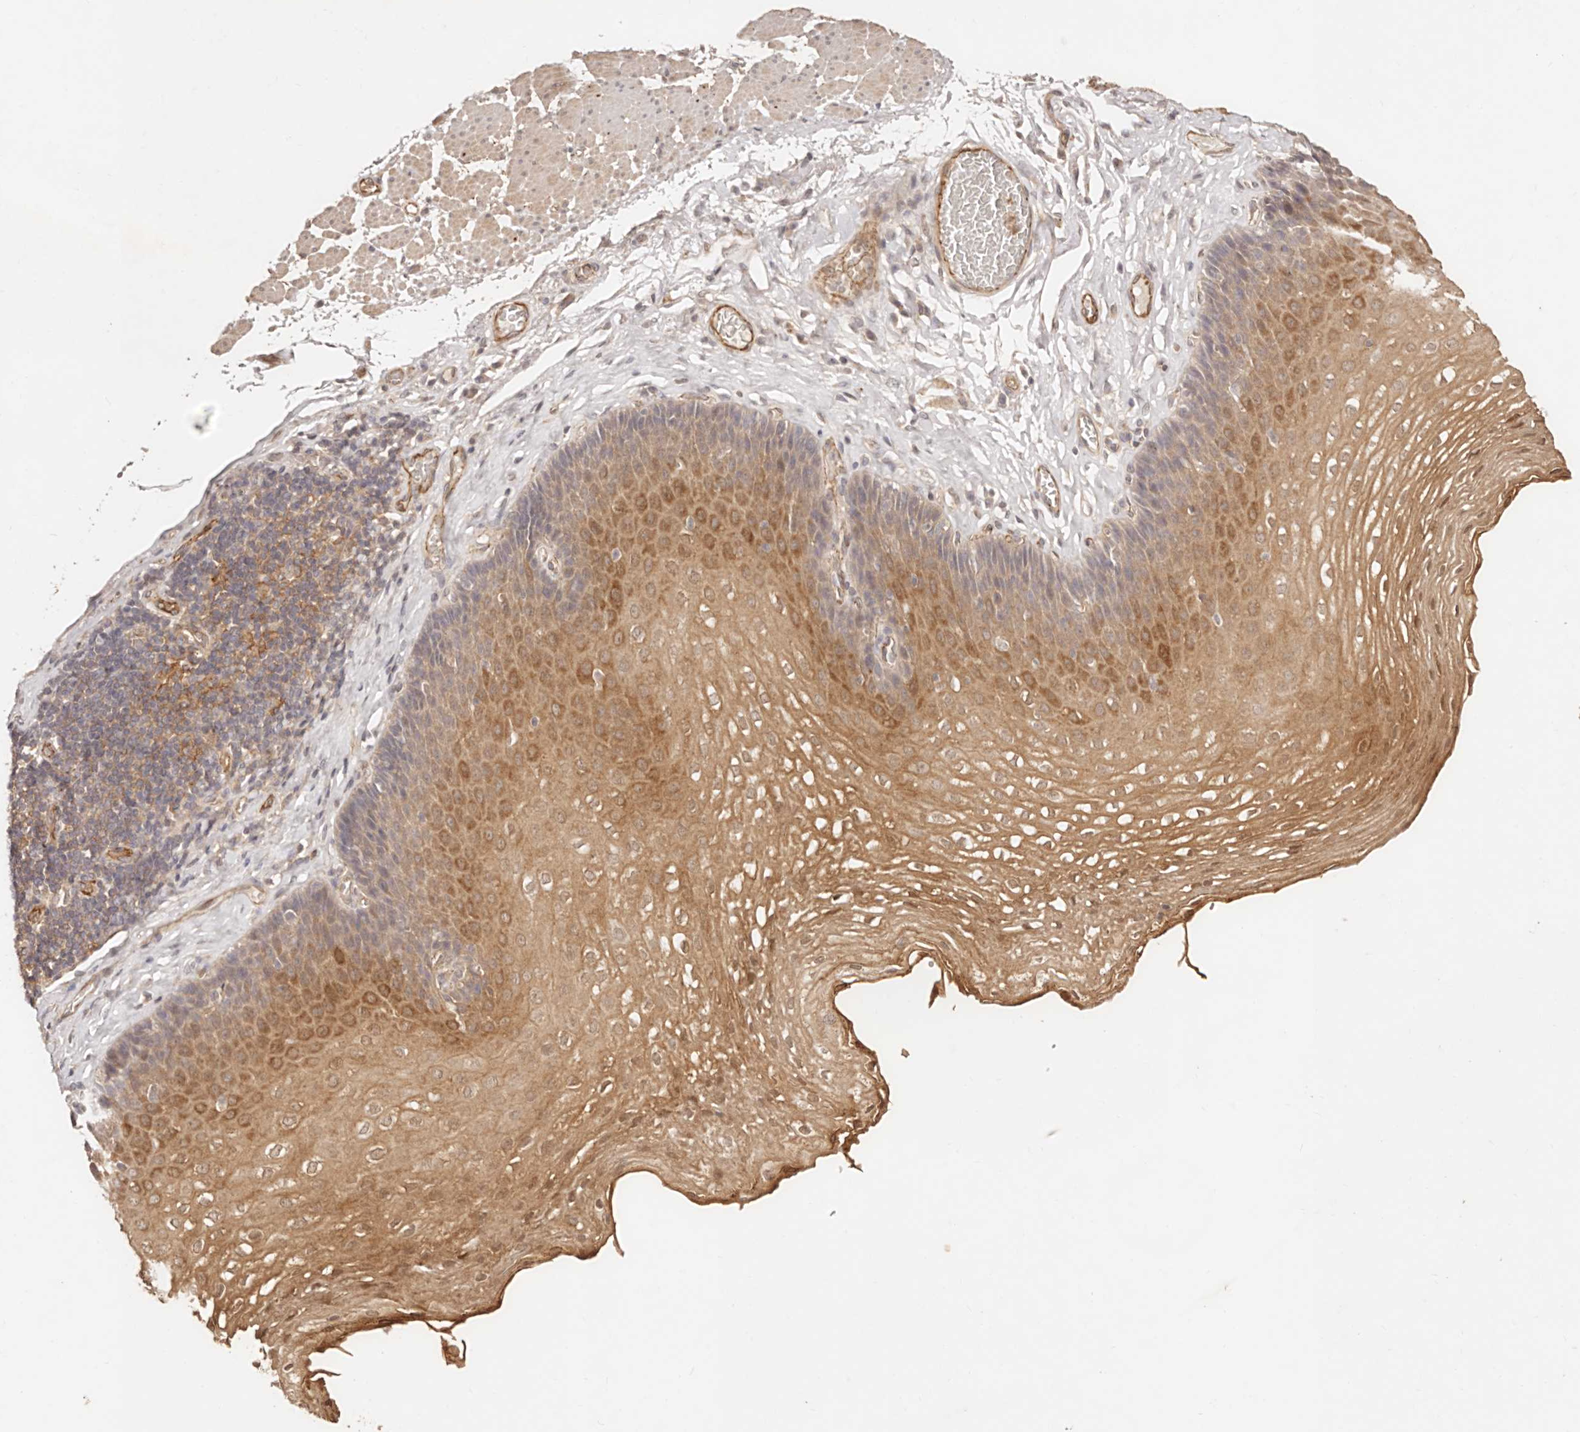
{"staining": {"intensity": "moderate", "quantity": "25%-75%", "location": "cytoplasmic/membranous"}, "tissue": "esophagus", "cell_type": "Squamous epithelial cells", "image_type": "normal", "snomed": [{"axis": "morphology", "description": "Normal tissue, NOS"}, {"axis": "topography", "description": "Esophagus"}], "caption": "Esophagus stained with a brown dye exhibits moderate cytoplasmic/membranous positive positivity in about 25%-75% of squamous epithelial cells.", "gene": "CCL14", "patient": {"sex": "female", "age": 66}}